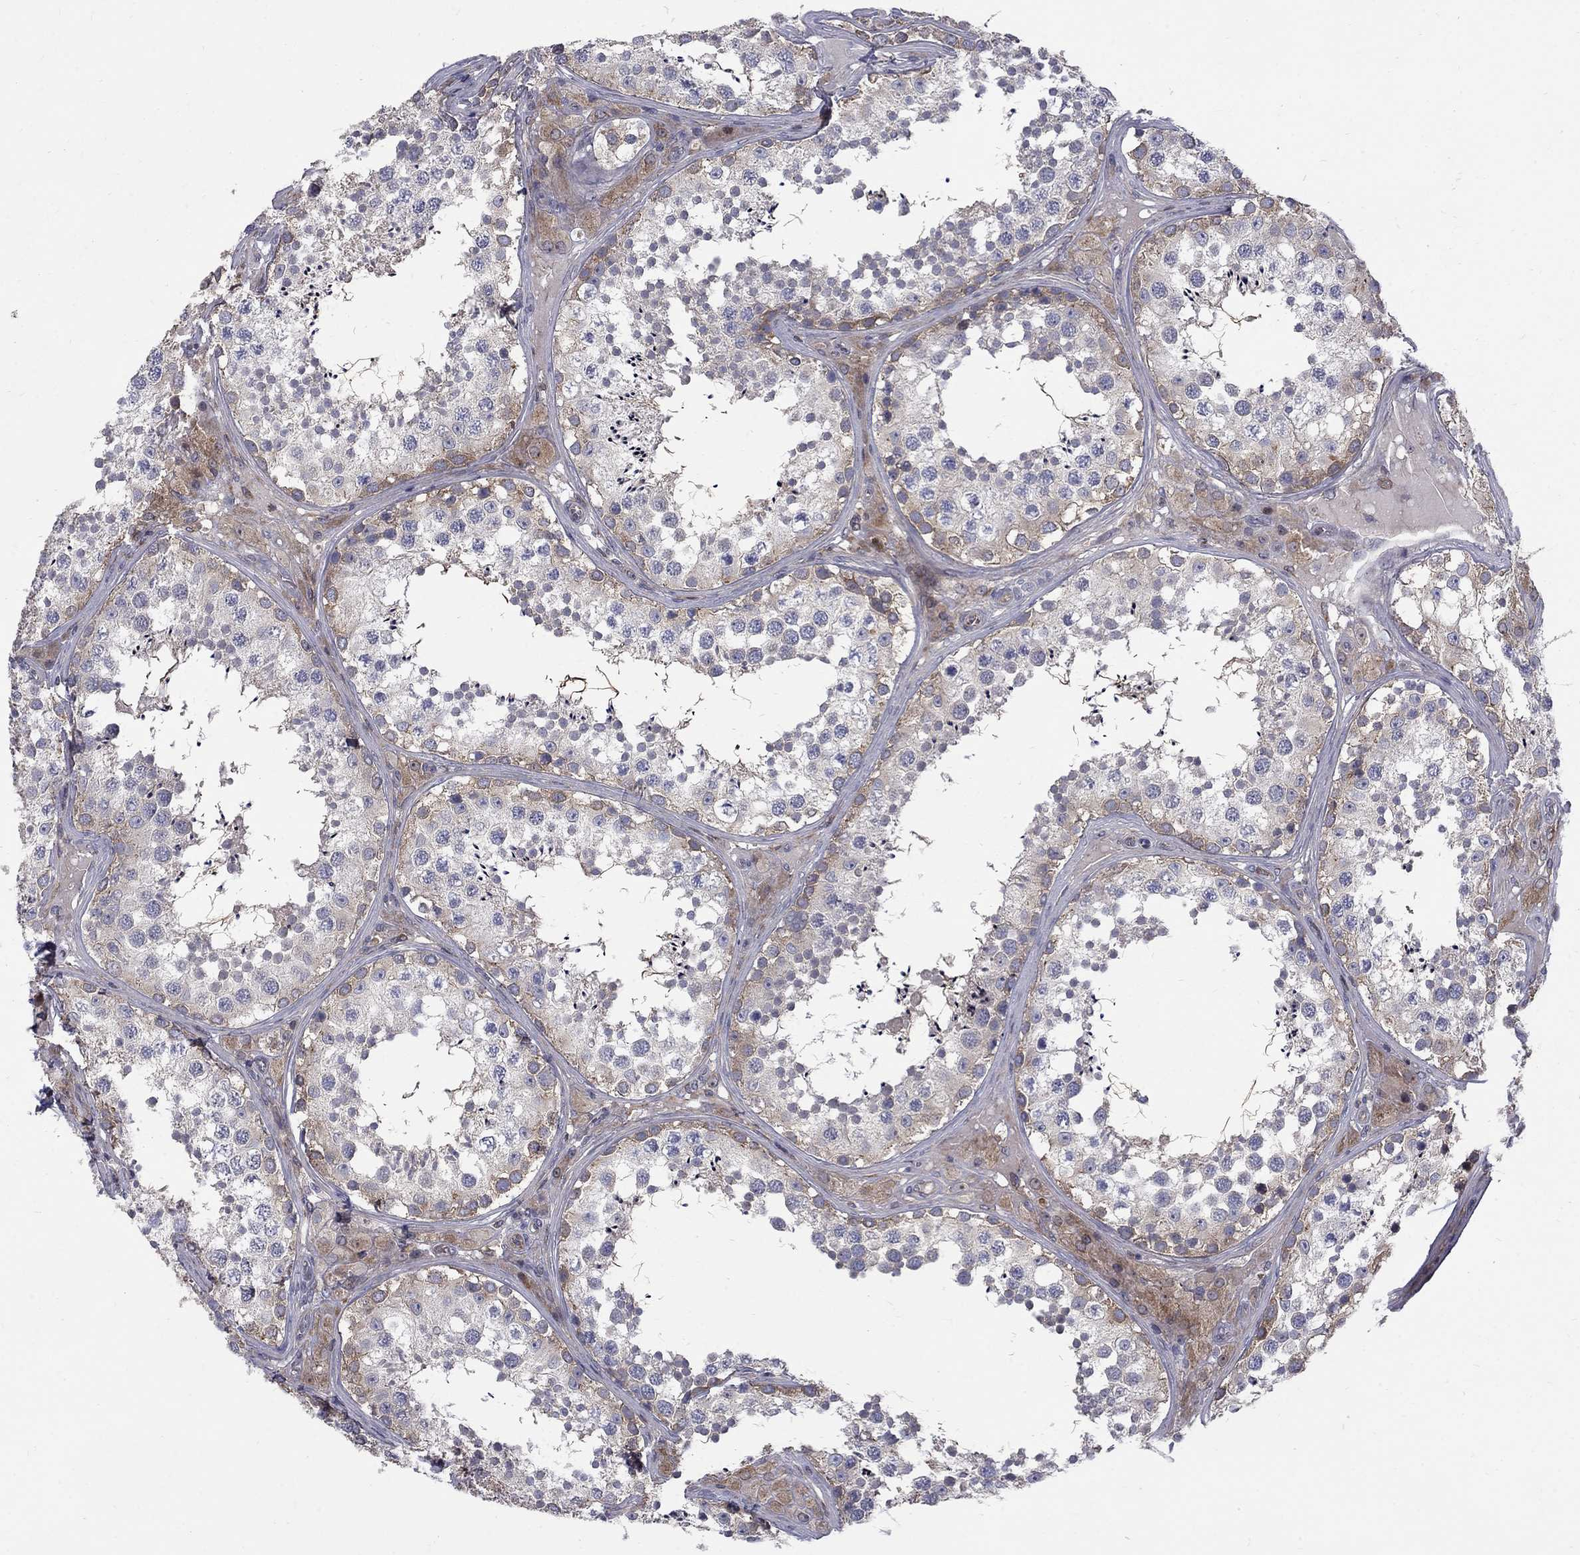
{"staining": {"intensity": "moderate", "quantity": "25%-75%", "location": "cytoplasmic/membranous"}, "tissue": "testis", "cell_type": "Cells in seminiferous ducts", "image_type": "normal", "snomed": [{"axis": "morphology", "description": "Normal tissue, NOS"}, {"axis": "topography", "description": "Testis"}], "caption": "Protein staining displays moderate cytoplasmic/membranous expression in about 25%-75% of cells in seminiferous ducts in benign testis.", "gene": "SH2B1", "patient": {"sex": "male", "age": 34}}